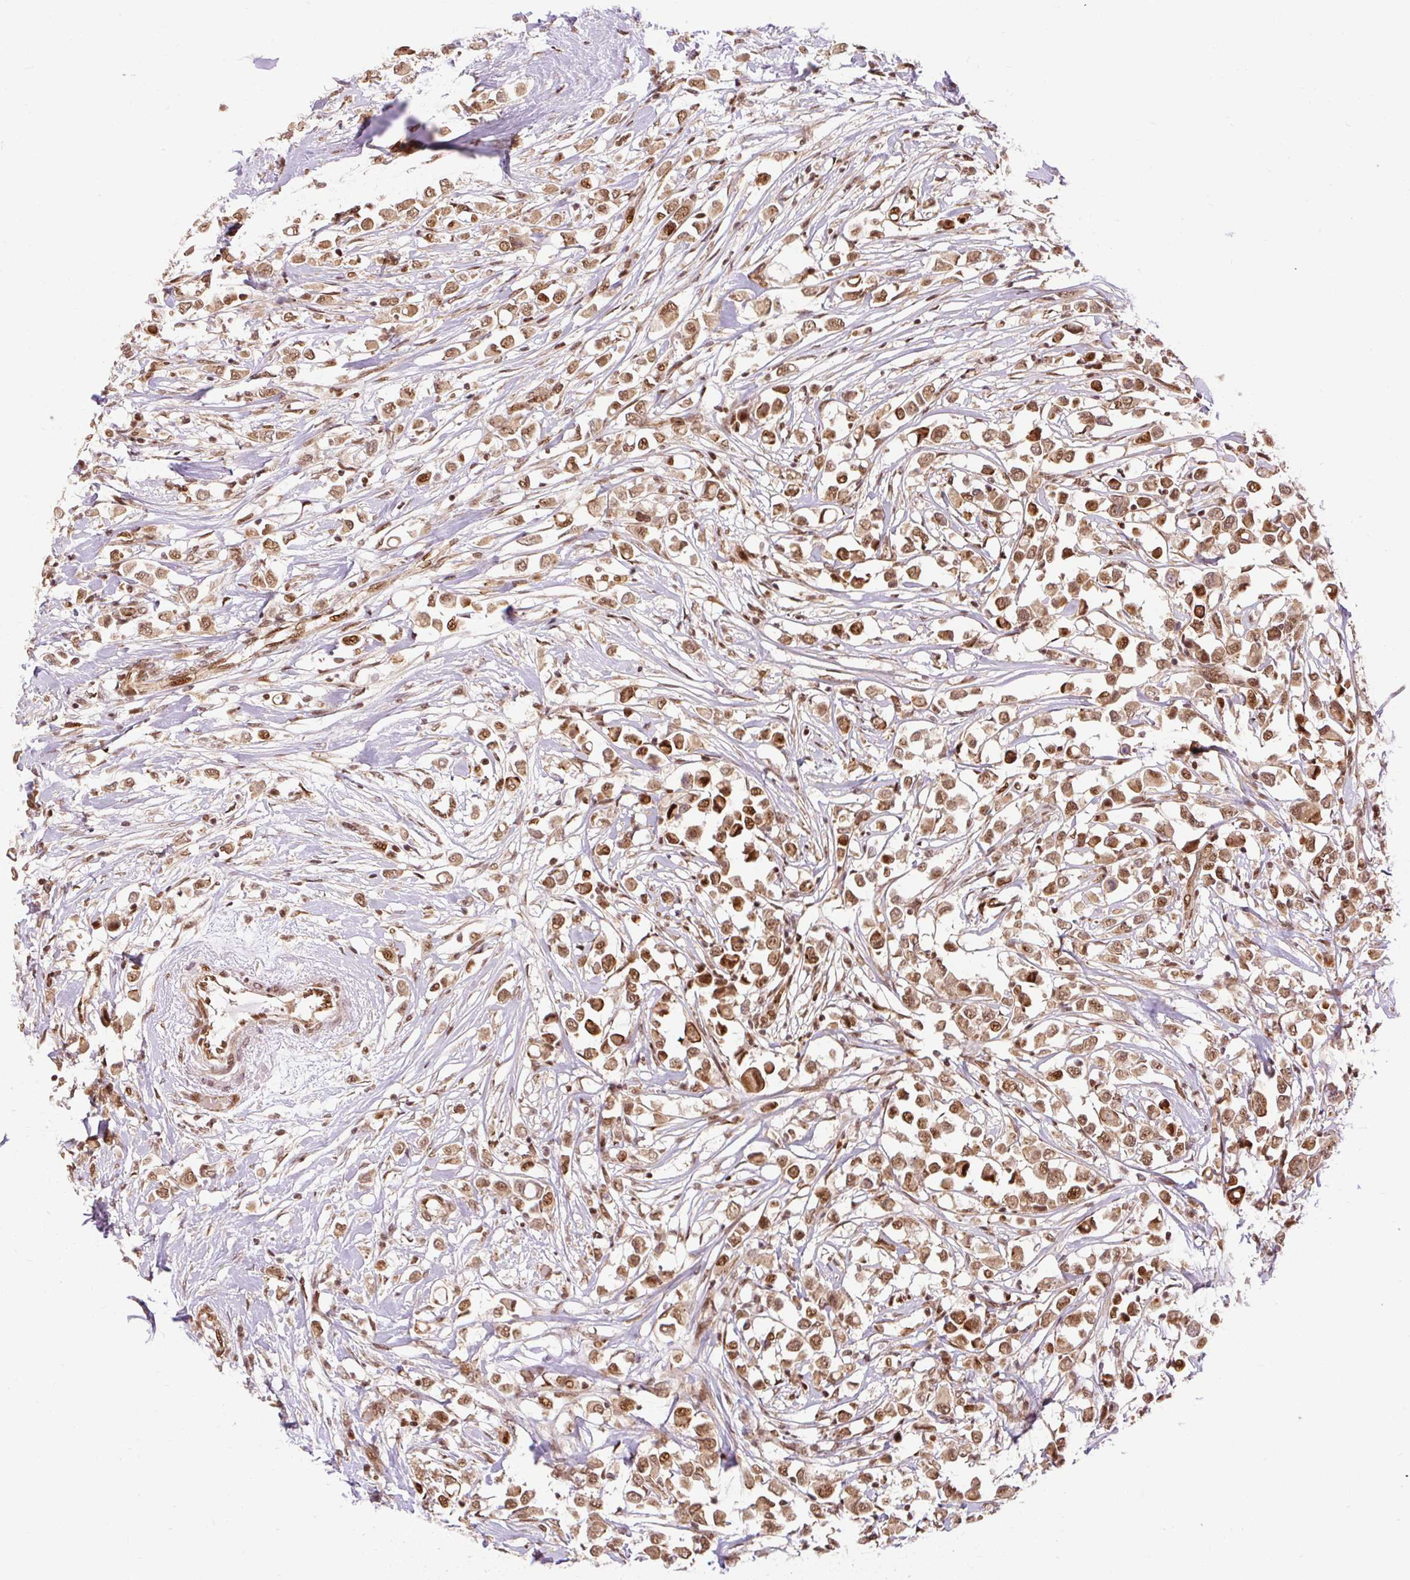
{"staining": {"intensity": "moderate", "quantity": ">75%", "location": "cytoplasmic/membranous,nuclear"}, "tissue": "breast cancer", "cell_type": "Tumor cells", "image_type": "cancer", "snomed": [{"axis": "morphology", "description": "Duct carcinoma"}, {"axis": "topography", "description": "Breast"}], "caption": "This is a histology image of IHC staining of breast cancer, which shows moderate expression in the cytoplasmic/membranous and nuclear of tumor cells.", "gene": "MECOM", "patient": {"sex": "female", "age": 61}}